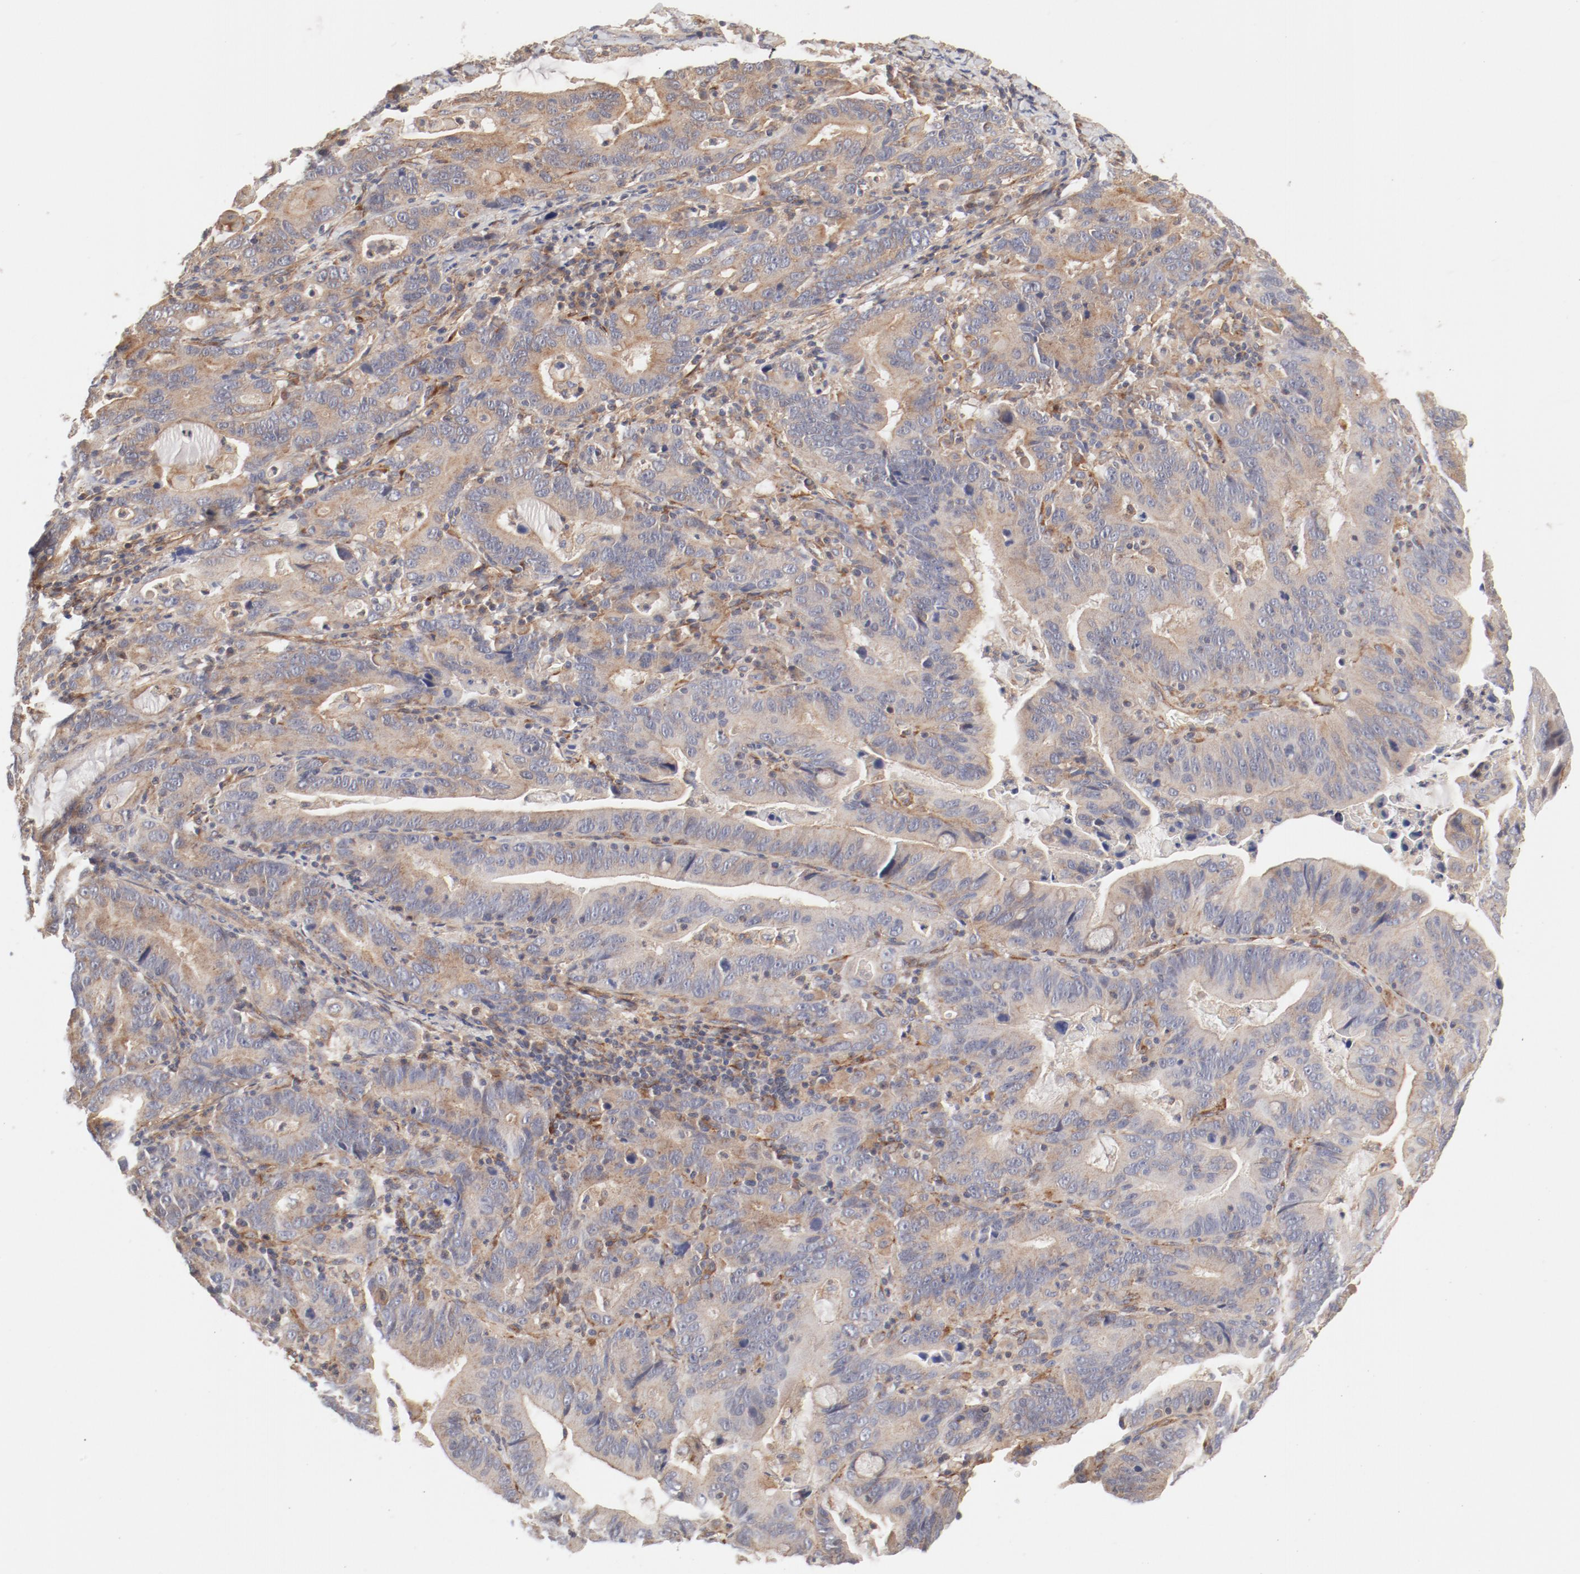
{"staining": {"intensity": "moderate", "quantity": ">75%", "location": "cytoplasmic/membranous"}, "tissue": "stomach cancer", "cell_type": "Tumor cells", "image_type": "cancer", "snomed": [{"axis": "morphology", "description": "Adenocarcinoma, NOS"}, {"axis": "topography", "description": "Stomach, upper"}], "caption": "Immunohistochemistry (DAB) staining of human adenocarcinoma (stomach) demonstrates moderate cytoplasmic/membranous protein positivity in about >75% of tumor cells.", "gene": "AP2A1", "patient": {"sex": "male", "age": 63}}